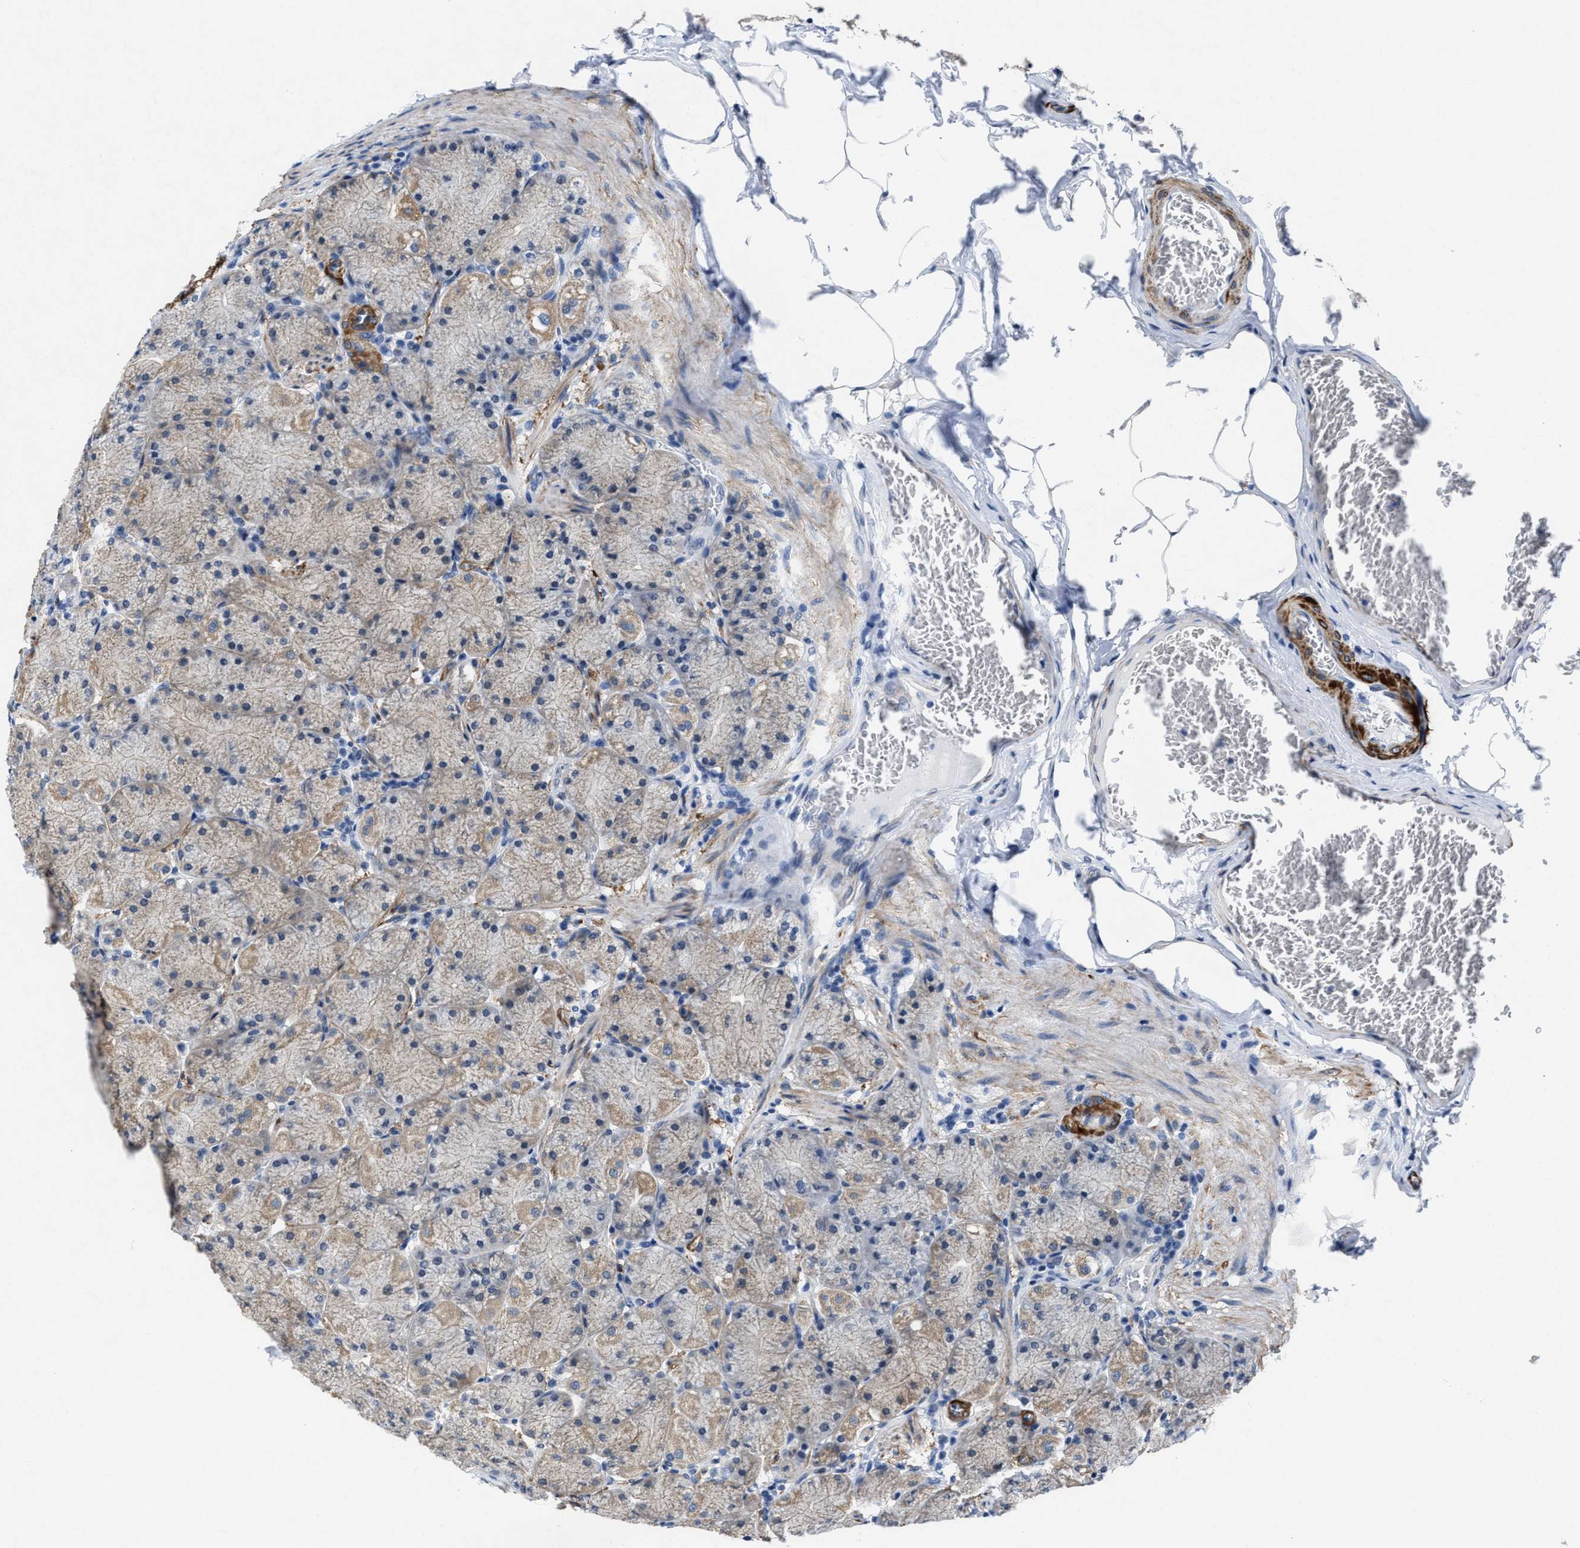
{"staining": {"intensity": "moderate", "quantity": "<25%", "location": "cytoplasmic/membranous"}, "tissue": "stomach", "cell_type": "Glandular cells", "image_type": "normal", "snomed": [{"axis": "morphology", "description": "Normal tissue, NOS"}, {"axis": "topography", "description": "Stomach, upper"}], "caption": "Immunohistochemistry of normal human stomach reveals low levels of moderate cytoplasmic/membranous expression in about <25% of glandular cells.", "gene": "ID3", "patient": {"sex": "female", "age": 56}}